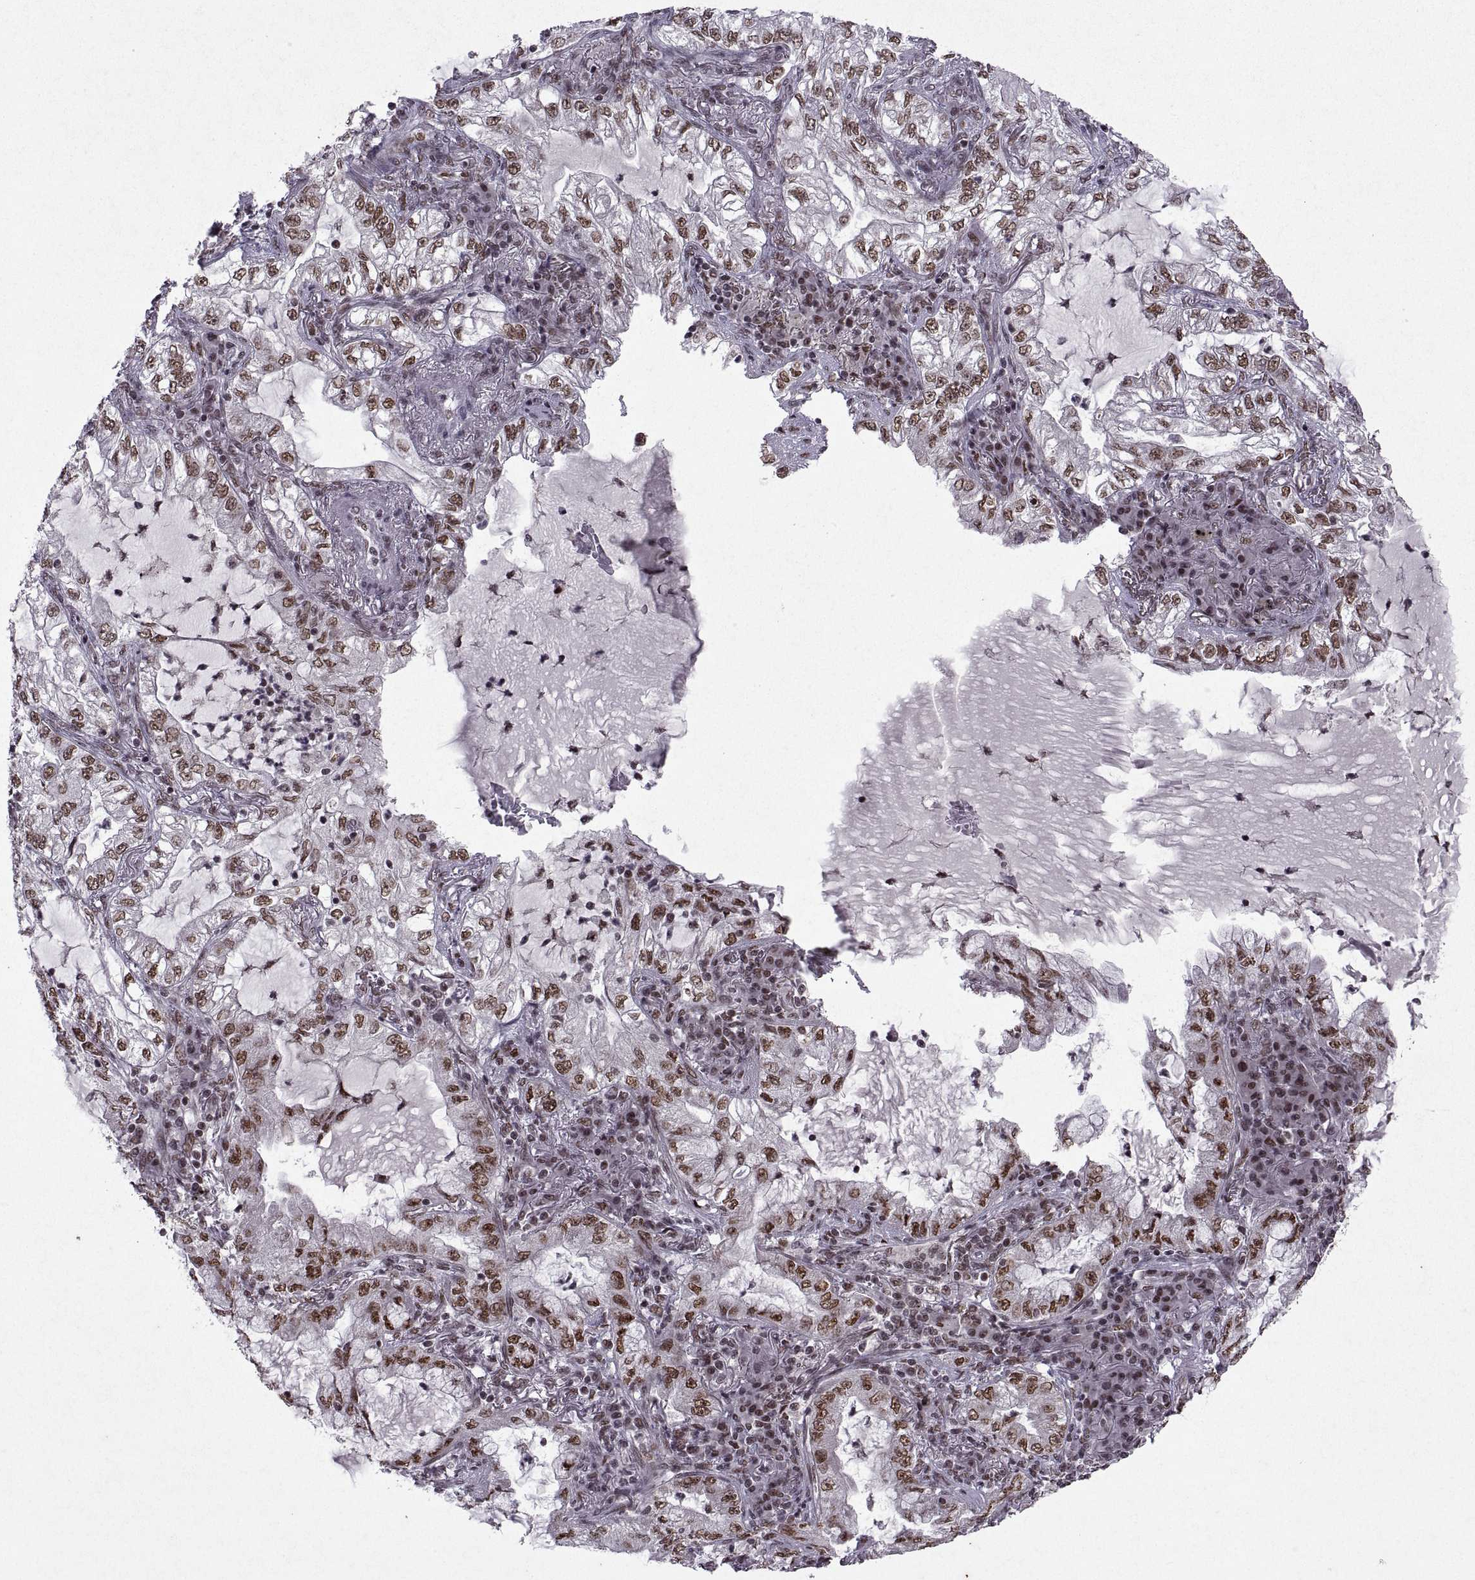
{"staining": {"intensity": "moderate", "quantity": ">75%", "location": "nuclear"}, "tissue": "lung cancer", "cell_type": "Tumor cells", "image_type": "cancer", "snomed": [{"axis": "morphology", "description": "Adenocarcinoma, NOS"}, {"axis": "topography", "description": "Lung"}], "caption": "Protein expression analysis of human lung cancer reveals moderate nuclear expression in approximately >75% of tumor cells.", "gene": "MT1E", "patient": {"sex": "female", "age": 73}}